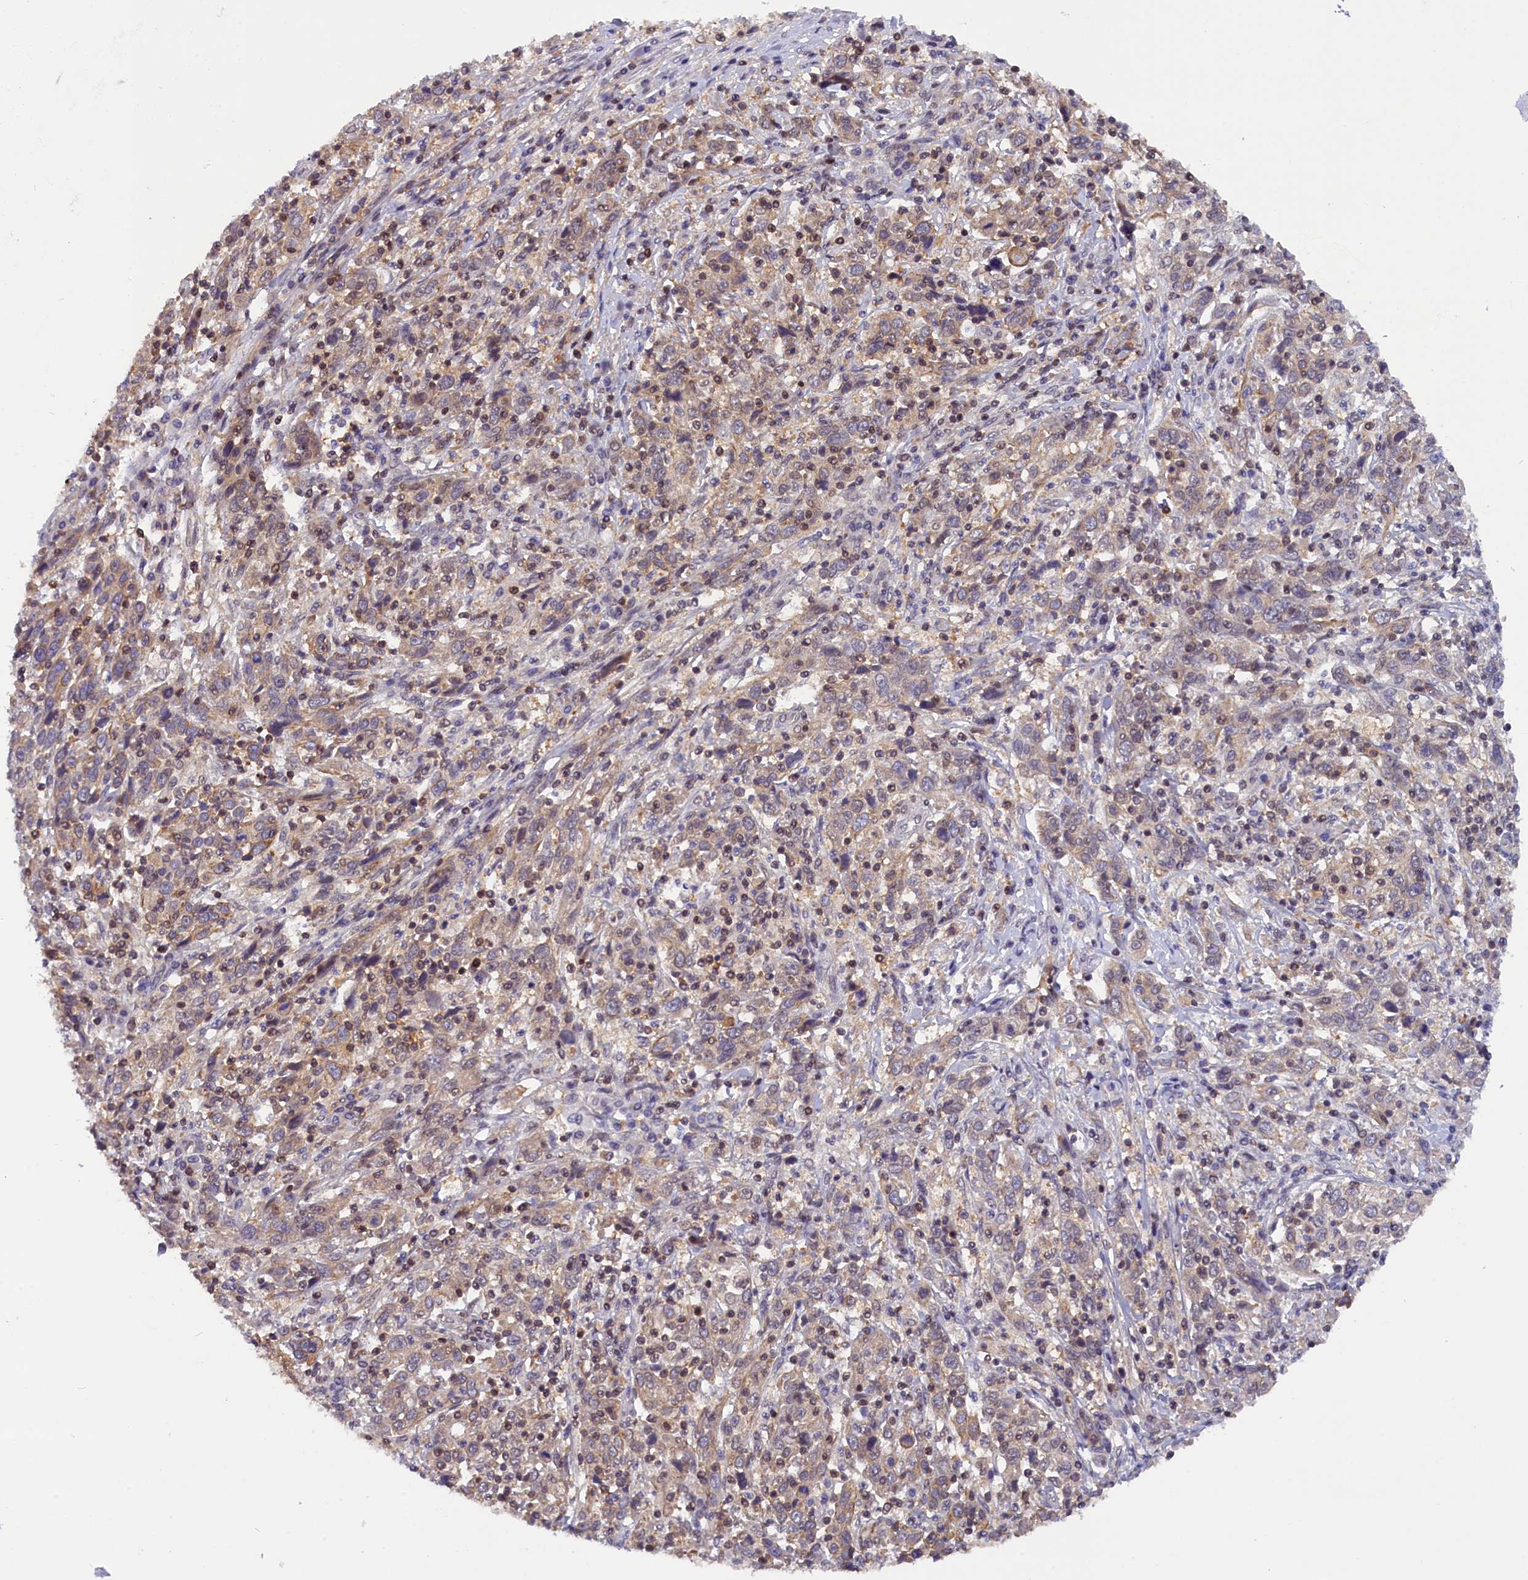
{"staining": {"intensity": "weak", "quantity": "25%-75%", "location": "cytoplasmic/membranous"}, "tissue": "cervical cancer", "cell_type": "Tumor cells", "image_type": "cancer", "snomed": [{"axis": "morphology", "description": "Squamous cell carcinoma, NOS"}, {"axis": "topography", "description": "Cervix"}], "caption": "Brown immunohistochemical staining in human cervical squamous cell carcinoma demonstrates weak cytoplasmic/membranous expression in approximately 25%-75% of tumor cells.", "gene": "TBCB", "patient": {"sex": "female", "age": 46}}